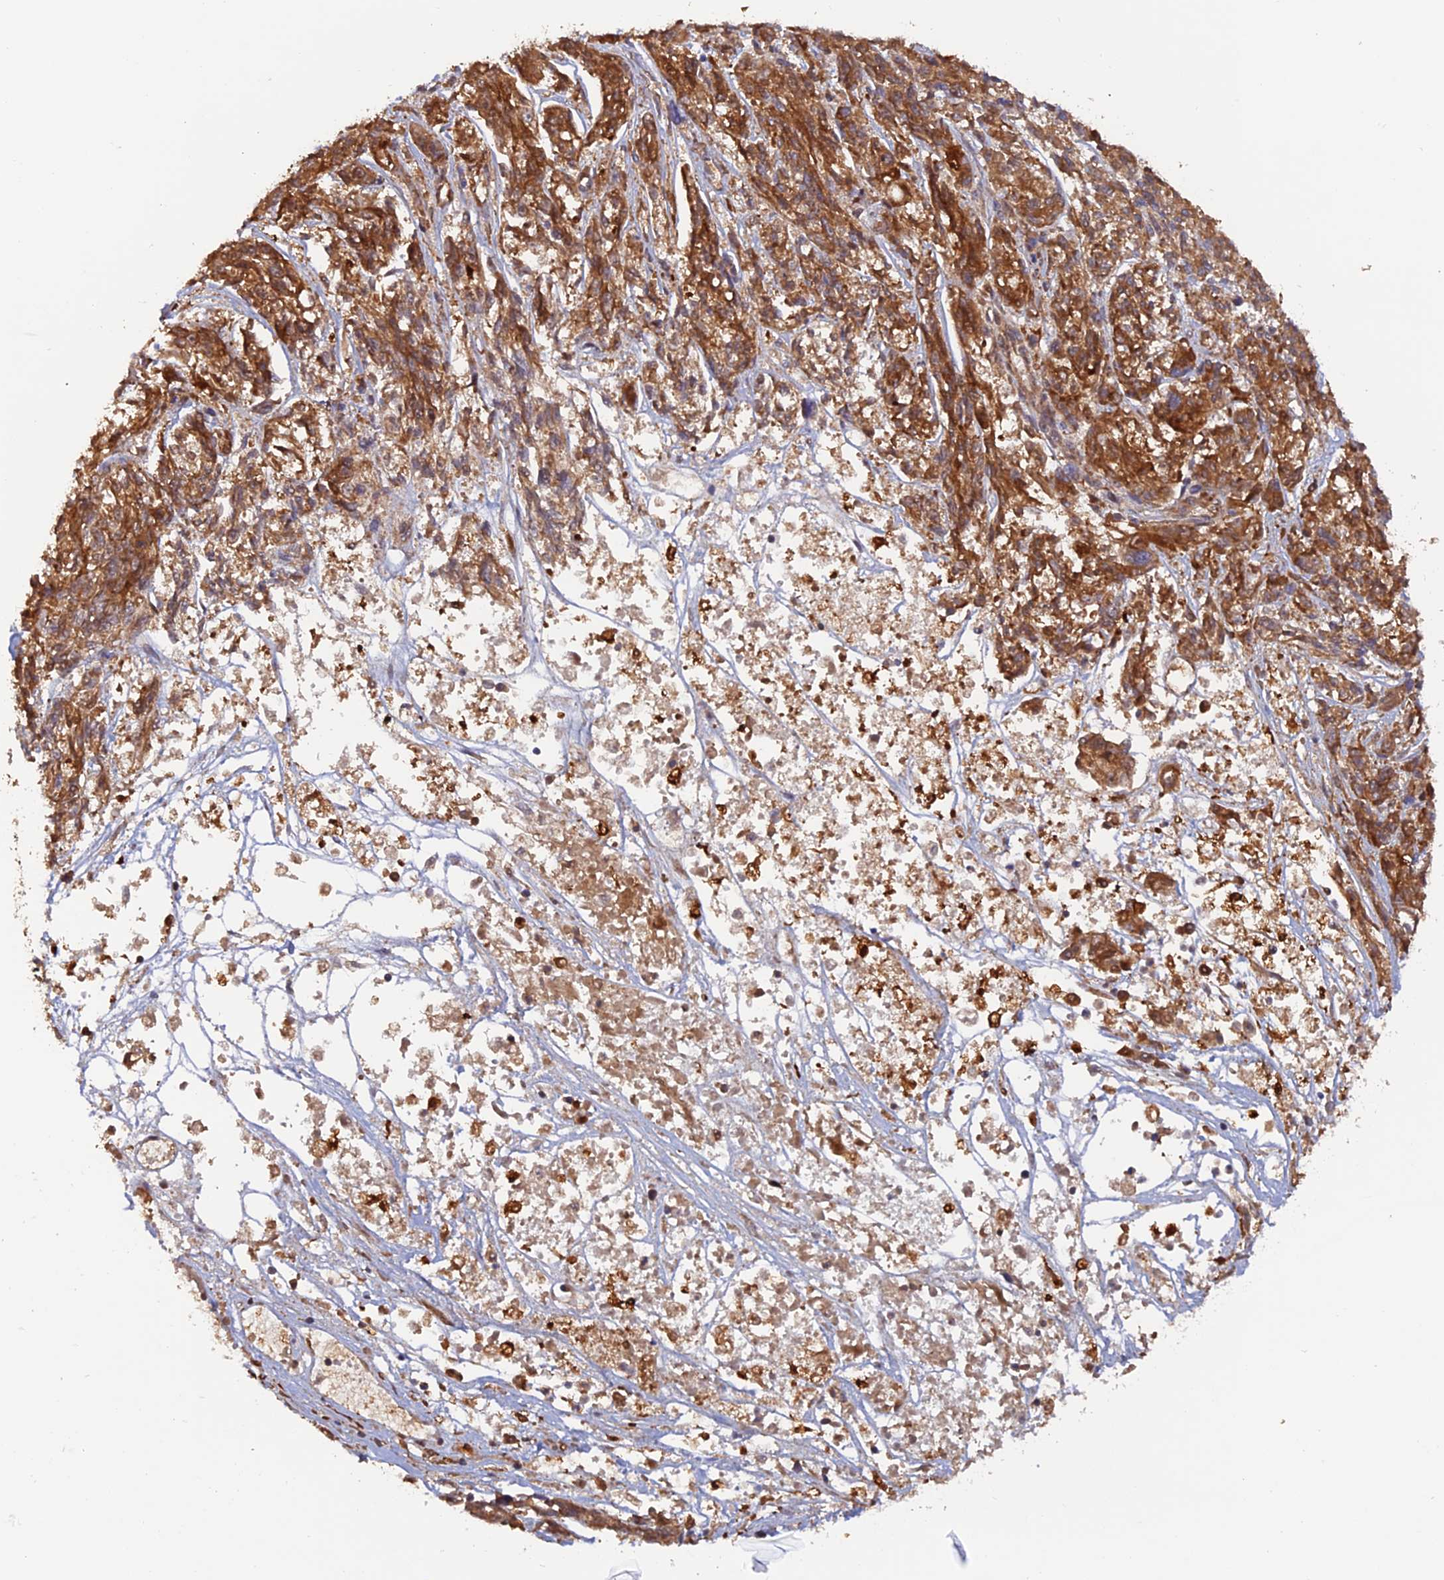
{"staining": {"intensity": "moderate", "quantity": ">75%", "location": "cytoplasmic/membranous"}, "tissue": "melanoma", "cell_type": "Tumor cells", "image_type": "cancer", "snomed": [{"axis": "morphology", "description": "Malignant melanoma, NOS"}, {"axis": "topography", "description": "Skin"}], "caption": "Malignant melanoma tissue displays moderate cytoplasmic/membranous expression in approximately >75% of tumor cells, visualized by immunohistochemistry. (DAB IHC, brown staining for protein, blue staining for nuclei).", "gene": "DTYMK", "patient": {"sex": "male", "age": 53}}